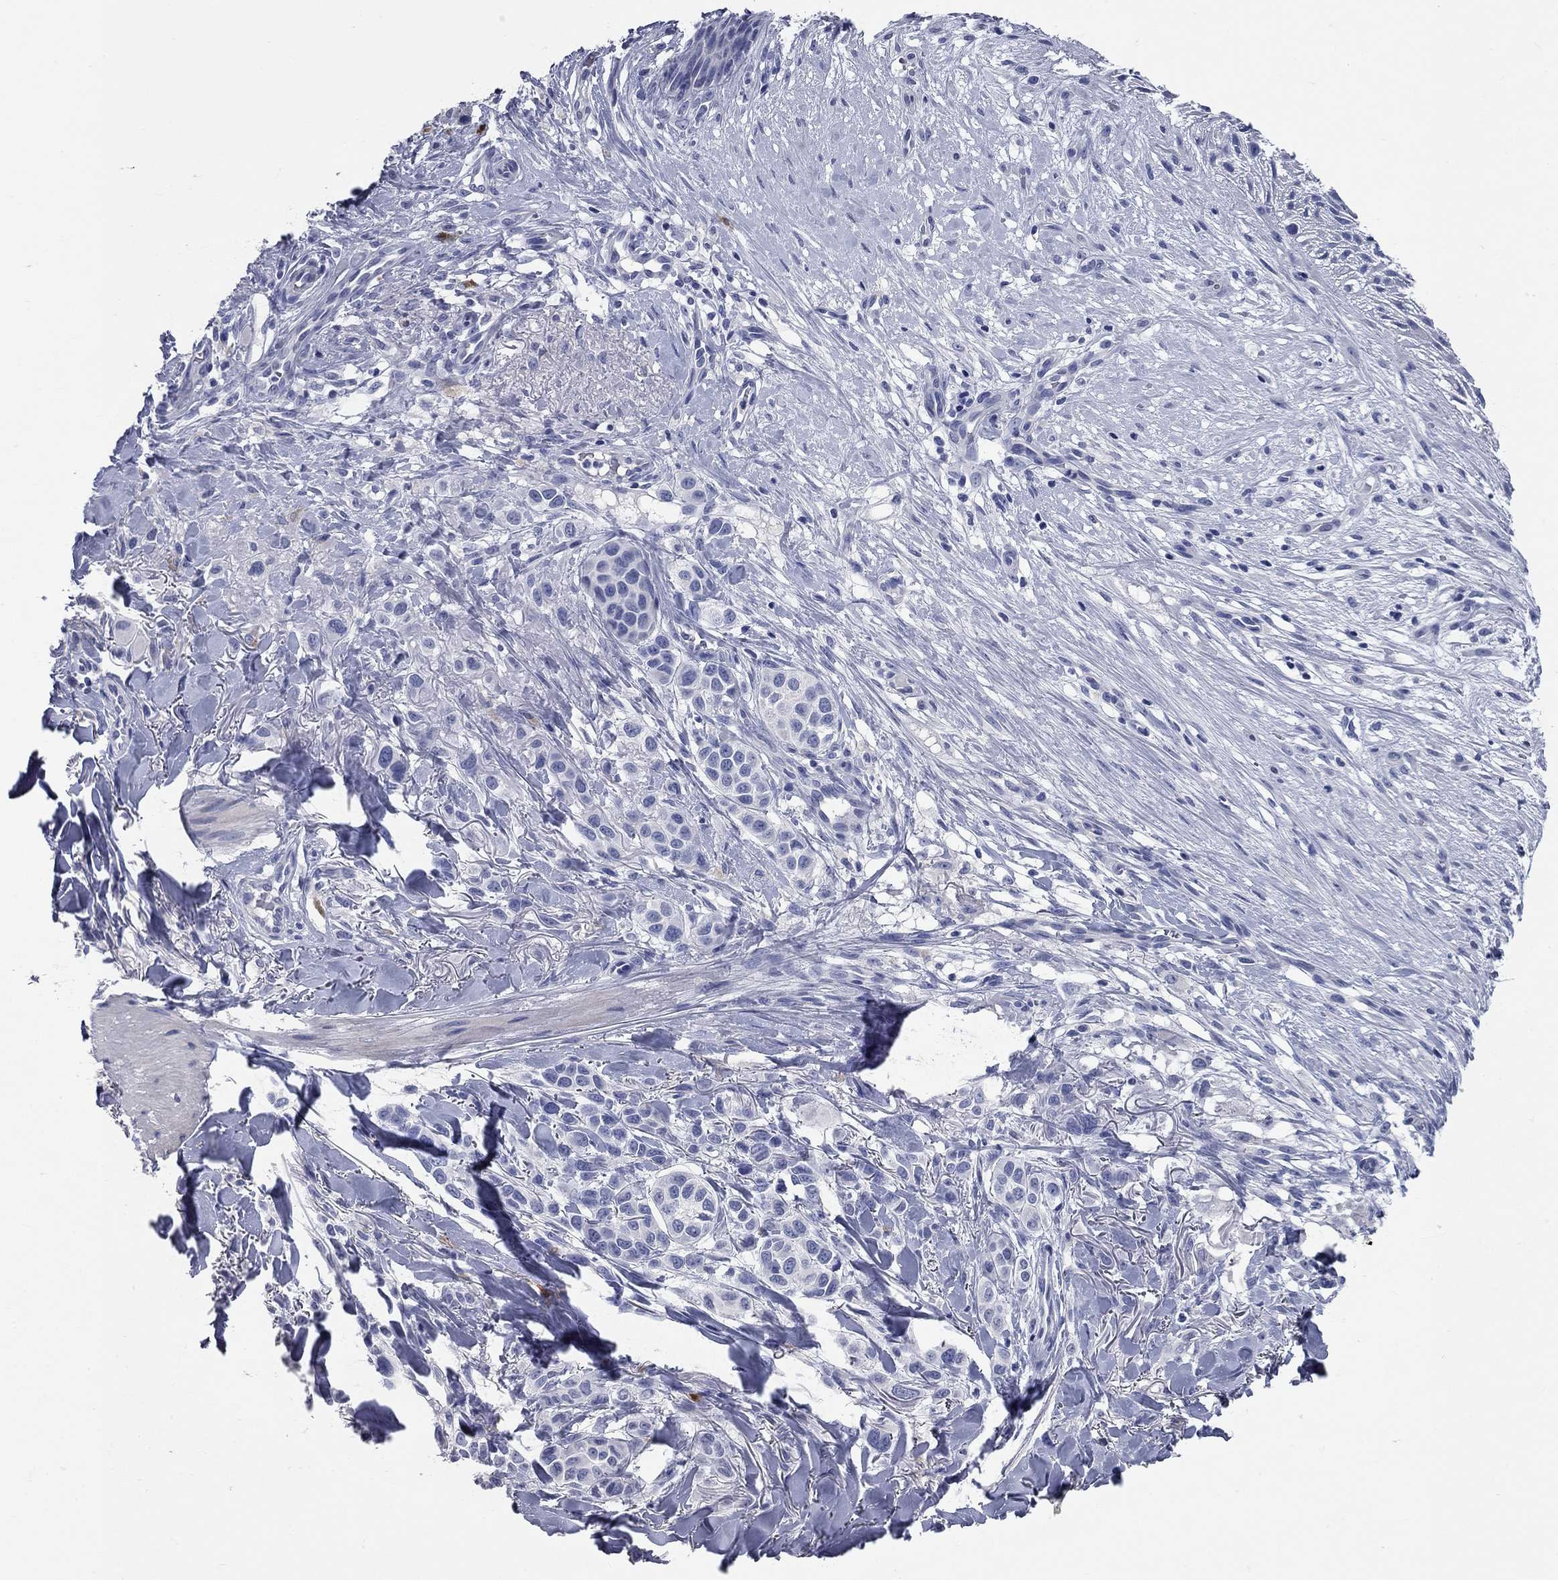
{"staining": {"intensity": "negative", "quantity": "none", "location": "none"}, "tissue": "melanoma", "cell_type": "Tumor cells", "image_type": "cancer", "snomed": [{"axis": "morphology", "description": "Malignant melanoma, NOS"}, {"axis": "topography", "description": "Skin"}], "caption": "Malignant melanoma was stained to show a protein in brown. There is no significant expression in tumor cells. (Immunohistochemistry, brightfield microscopy, high magnification).", "gene": "SYT12", "patient": {"sex": "male", "age": 57}}